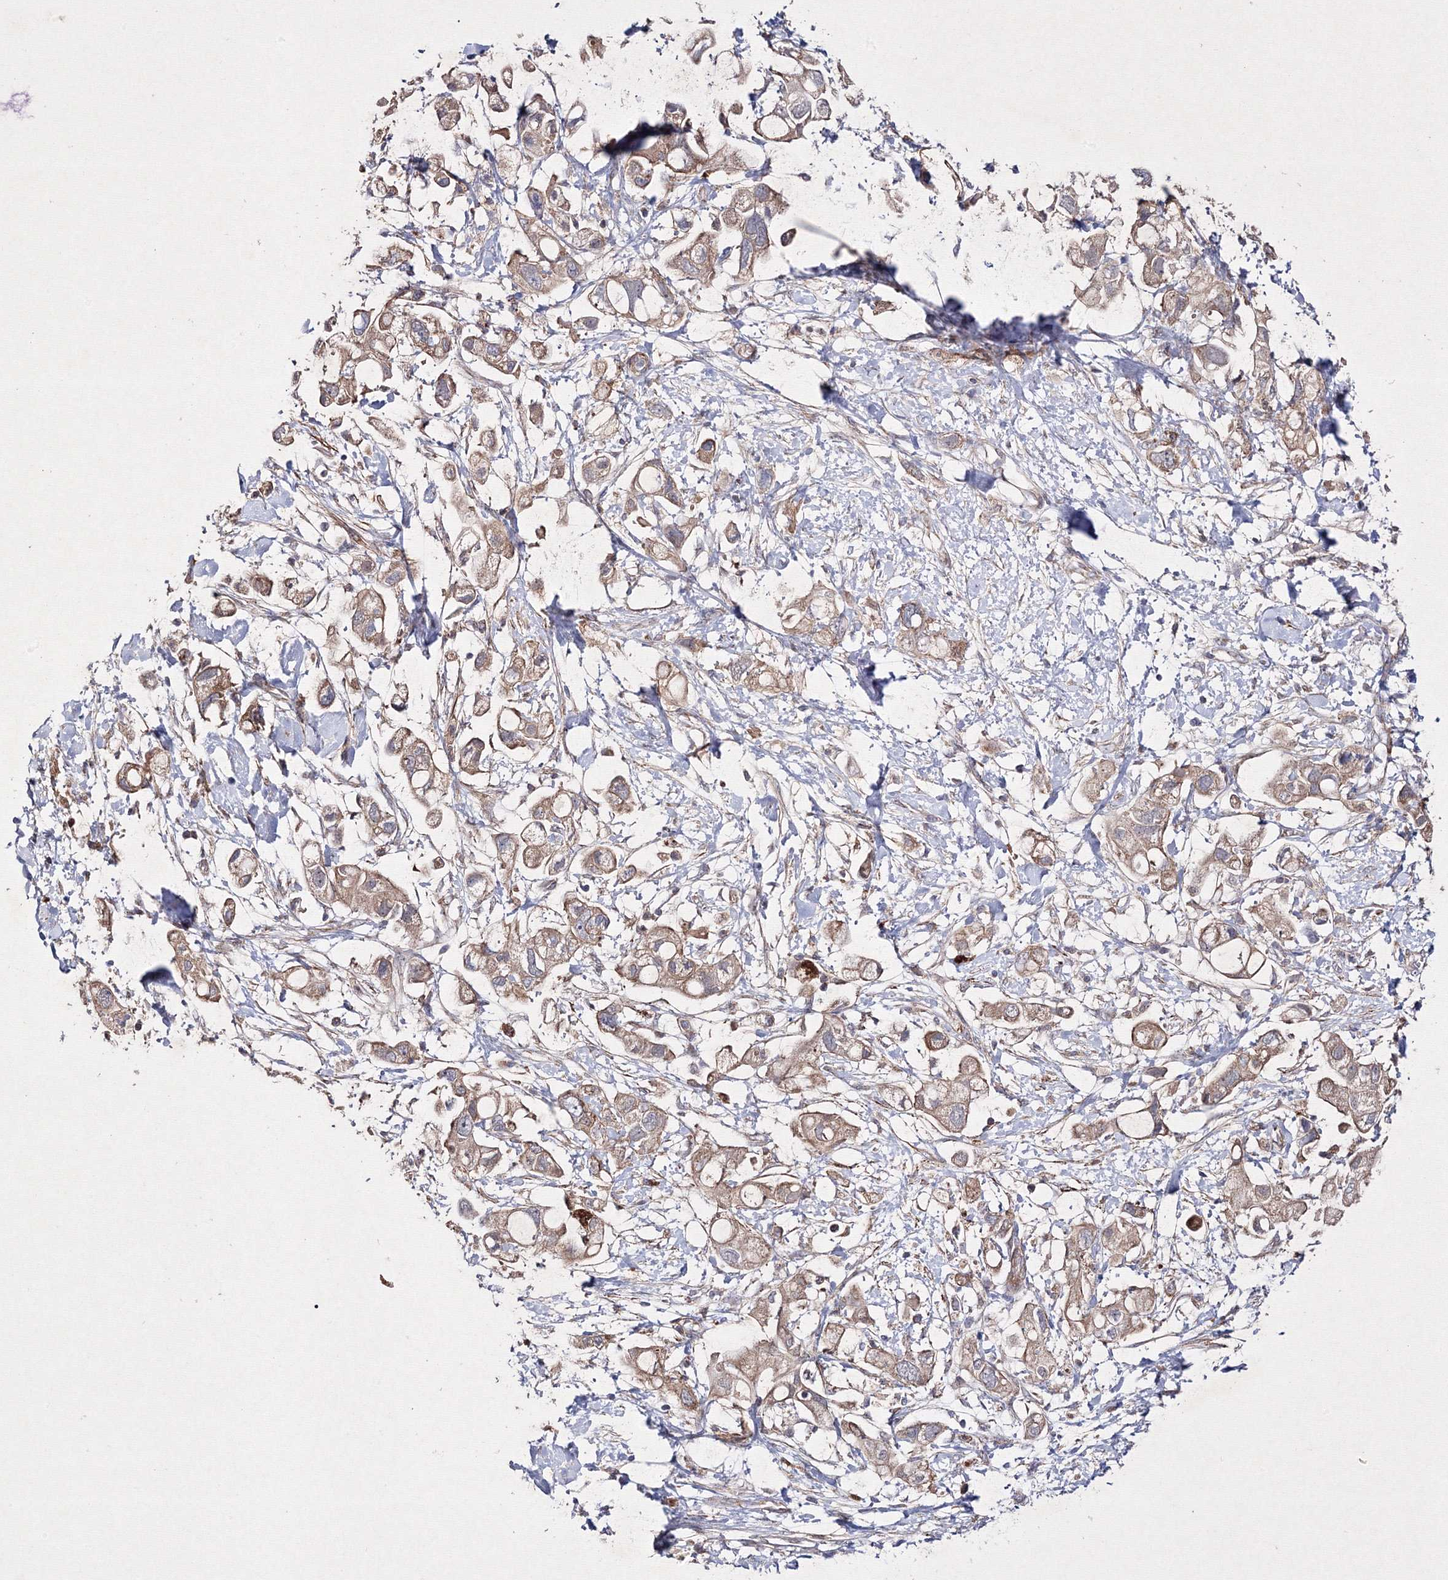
{"staining": {"intensity": "weak", "quantity": ">75%", "location": "cytoplasmic/membranous"}, "tissue": "pancreatic cancer", "cell_type": "Tumor cells", "image_type": "cancer", "snomed": [{"axis": "morphology", "description": "Adenocarcinoma, NOS"}, {"axis": "topography", "description": "Pancreas"}], "caption": "Weak cytoplasmic/membranous positivity is identified in approximately >75% of tumor cells in adenocarcinoma (pancreatic).", "gene": "GFM1", "patient": {"sex": "female", "age": 56}}